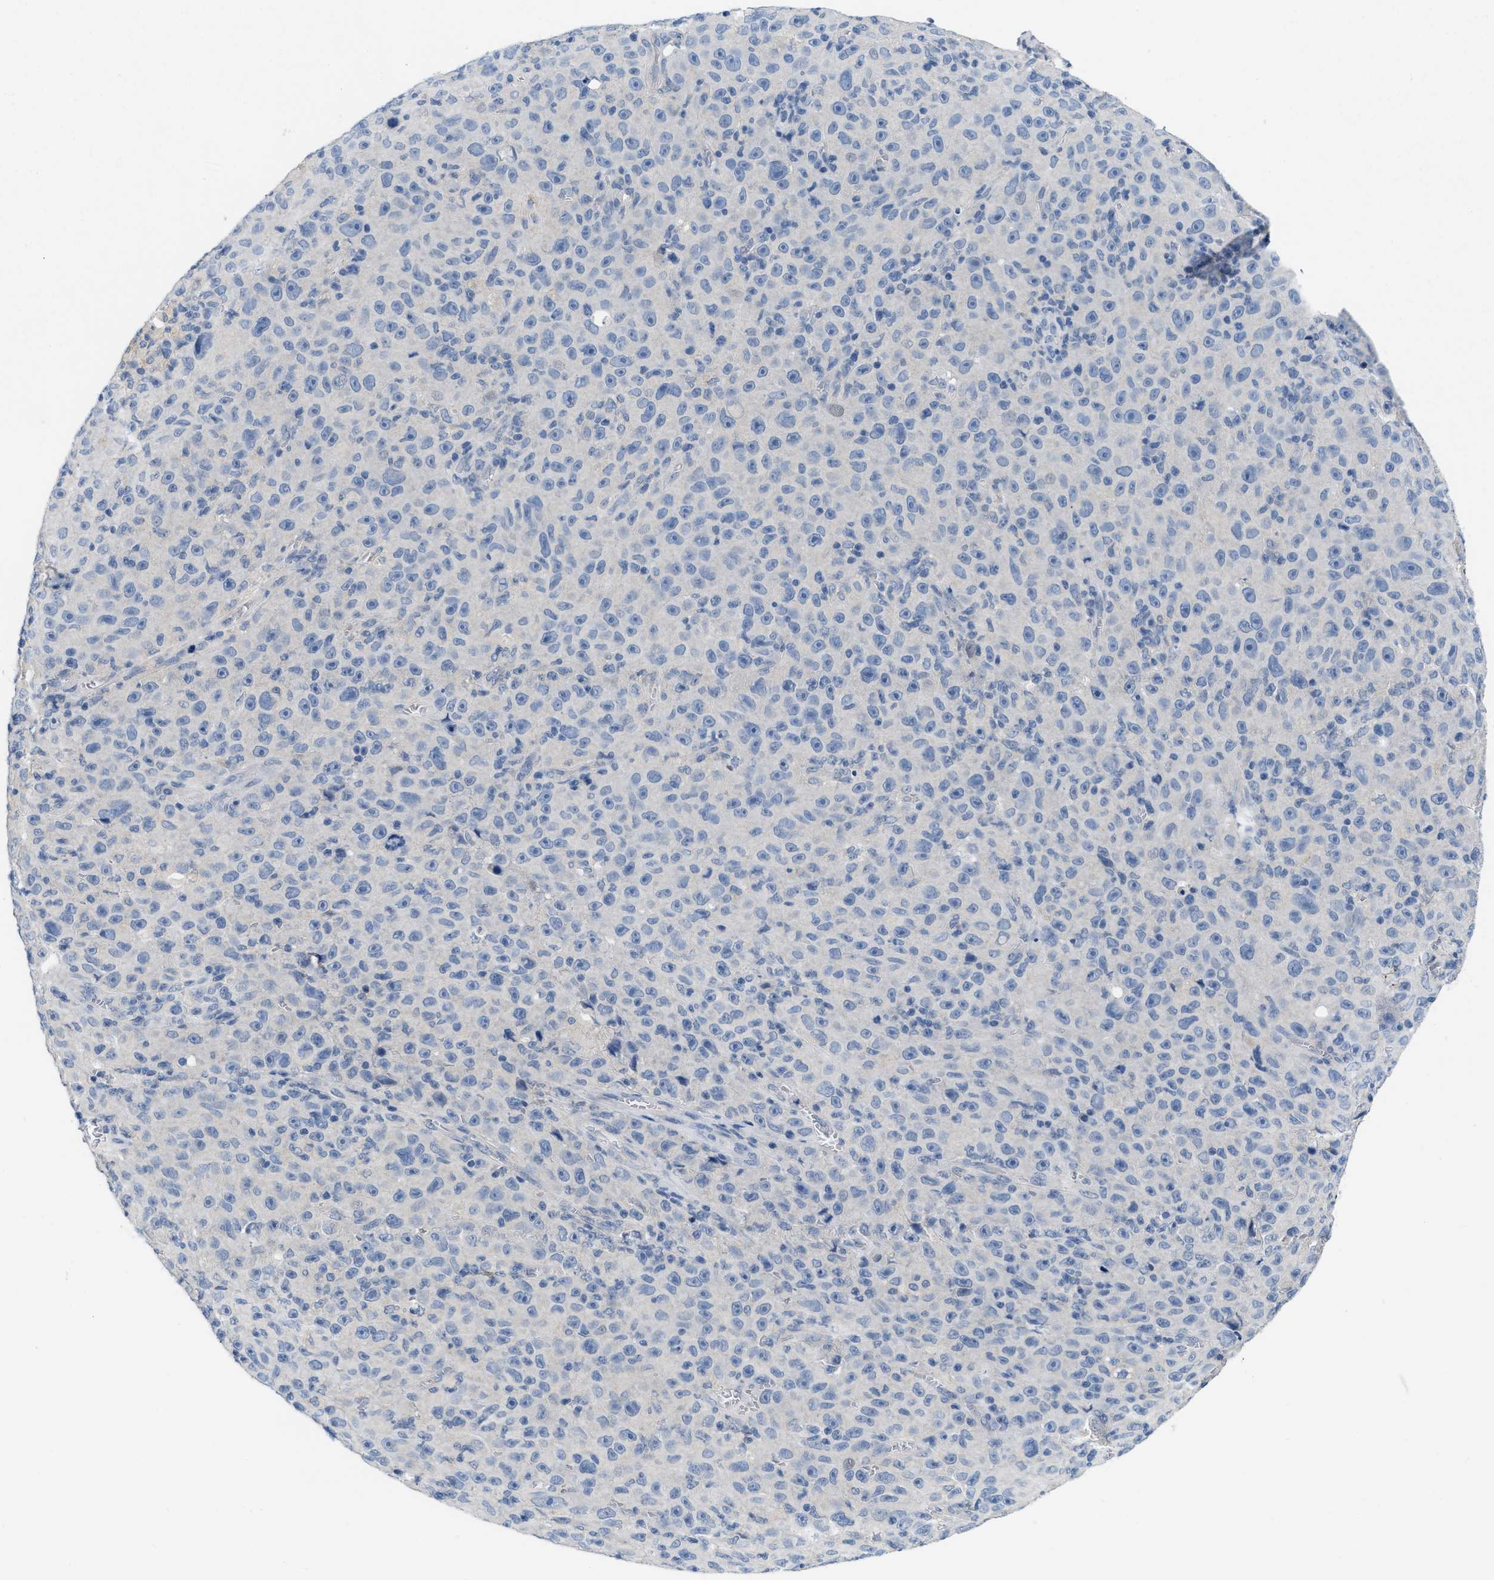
{"staining": {"intensity": "negative", "quantity": "none", "location": "none"}, "tissue": "melanoma", "cell_type": "Tumor cells", "image_type": "cancer", "snomed": [{"axis": "morphology", "description": "Malignant melanoma, NOS"}, {"axis": "topography", "description": "Skin"}], "caption": "Immunohistochemical staining of human malignant melanoma demonstrates no significant staining in tumor cells. Brightfield microscopy of IHC stained with DAB (3,3'-diaminobenzidine) (brown) and hematoxylin (blue), captured at high magnification.", "gene": "PYY", "patient": {"sex": "female", "age": 82}}